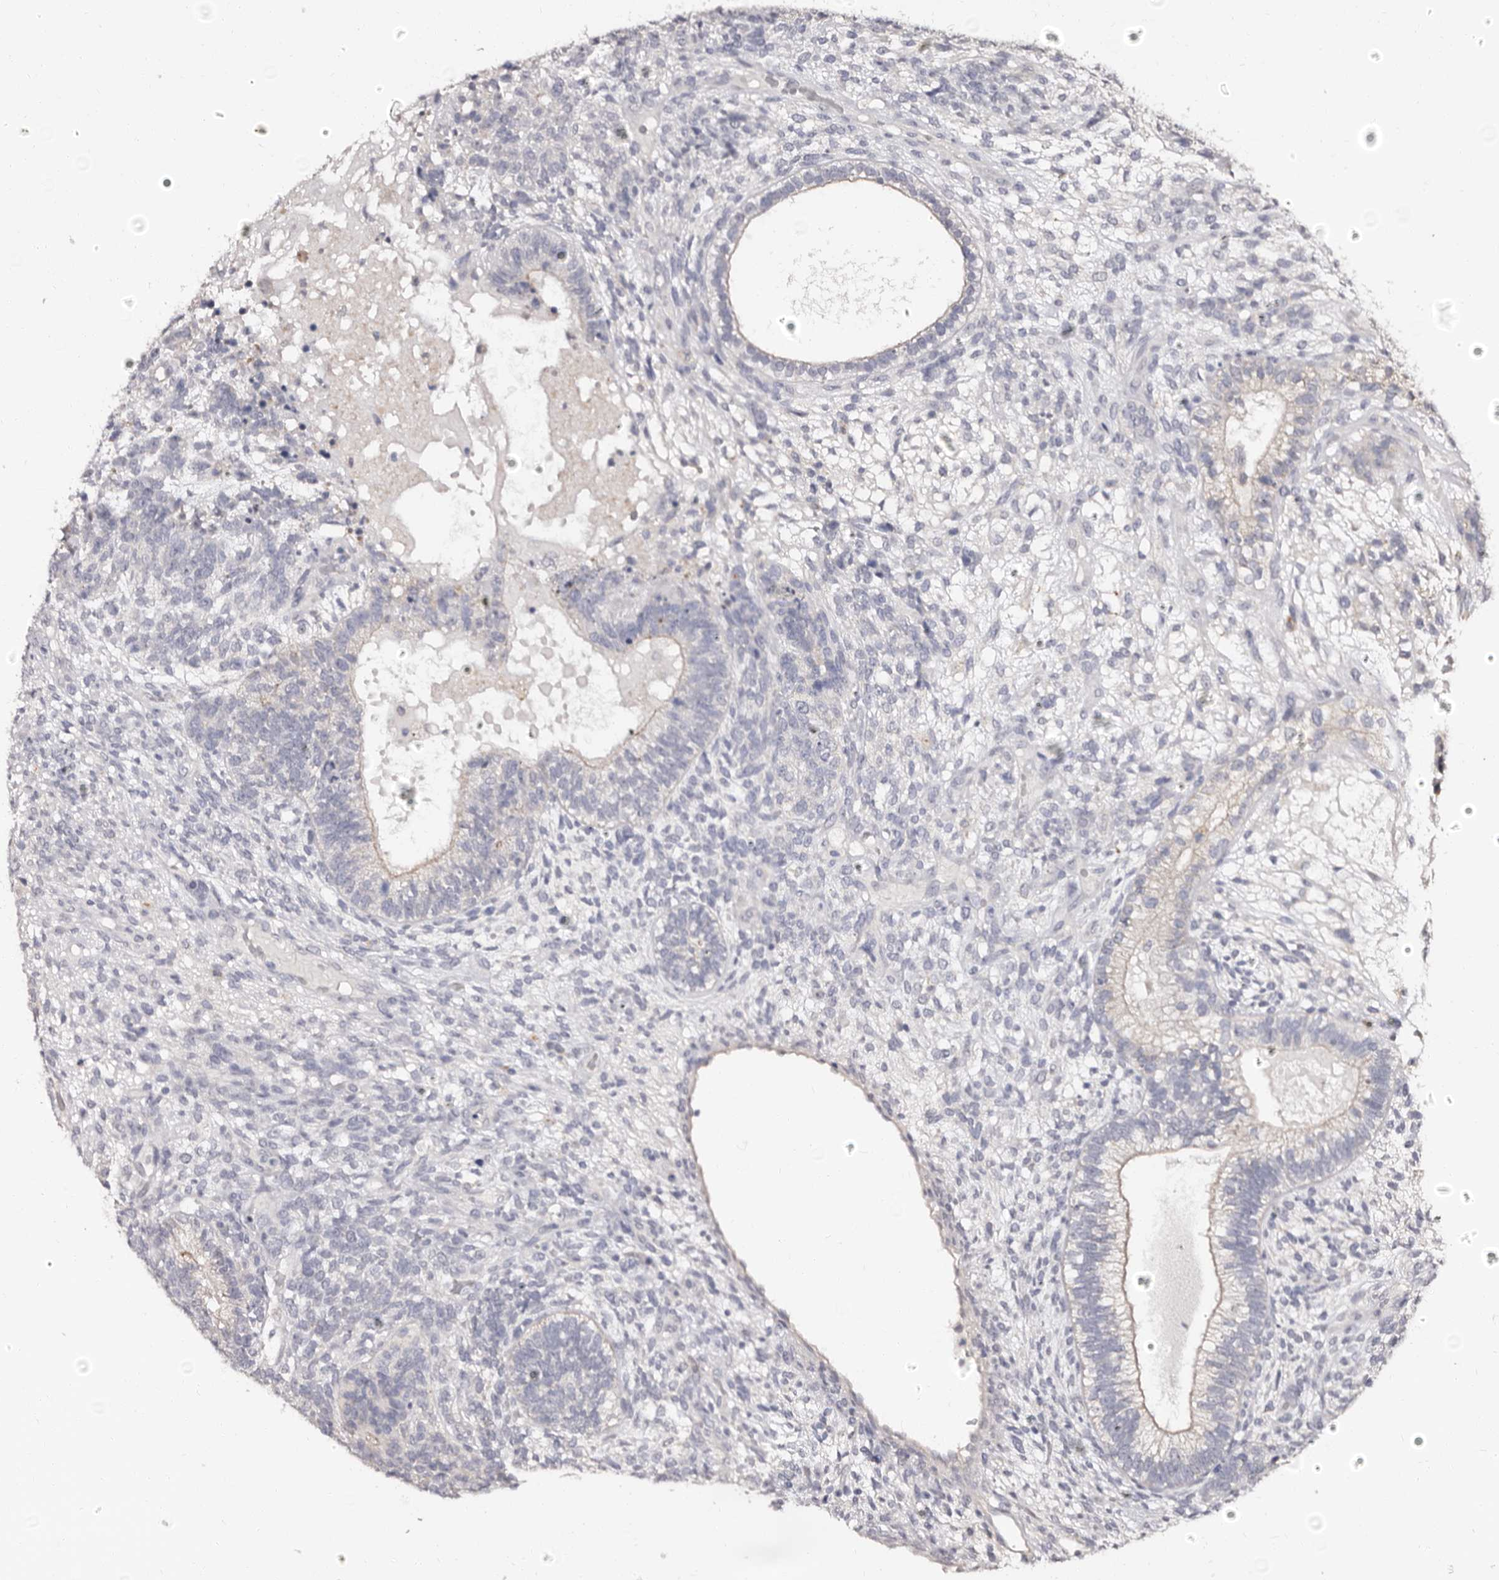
{"staining": {"intensity": "negative", "quantity": "none", "location": "none"}, "tissue": "testis cancer", "cell_type": "Tumor cells", "image_type": "cancer", "snomed": [{"axis": "morphology", "description": "Seminoma, NOS"}, {"axis": "morphology", "description": "Carcinoma, Embryonal, NOS"}, {"axis": "topography", "description": "Testis"}], "caption": "Micrograph shows no protein positivity in tumor cells of testis cancer tissue. The staining is performed using DAB brown chromogen with nuclei counter-stained in using hematoxylin.", "gene": "PTAFR", "patient": {"sex": "male", "age": 28}}